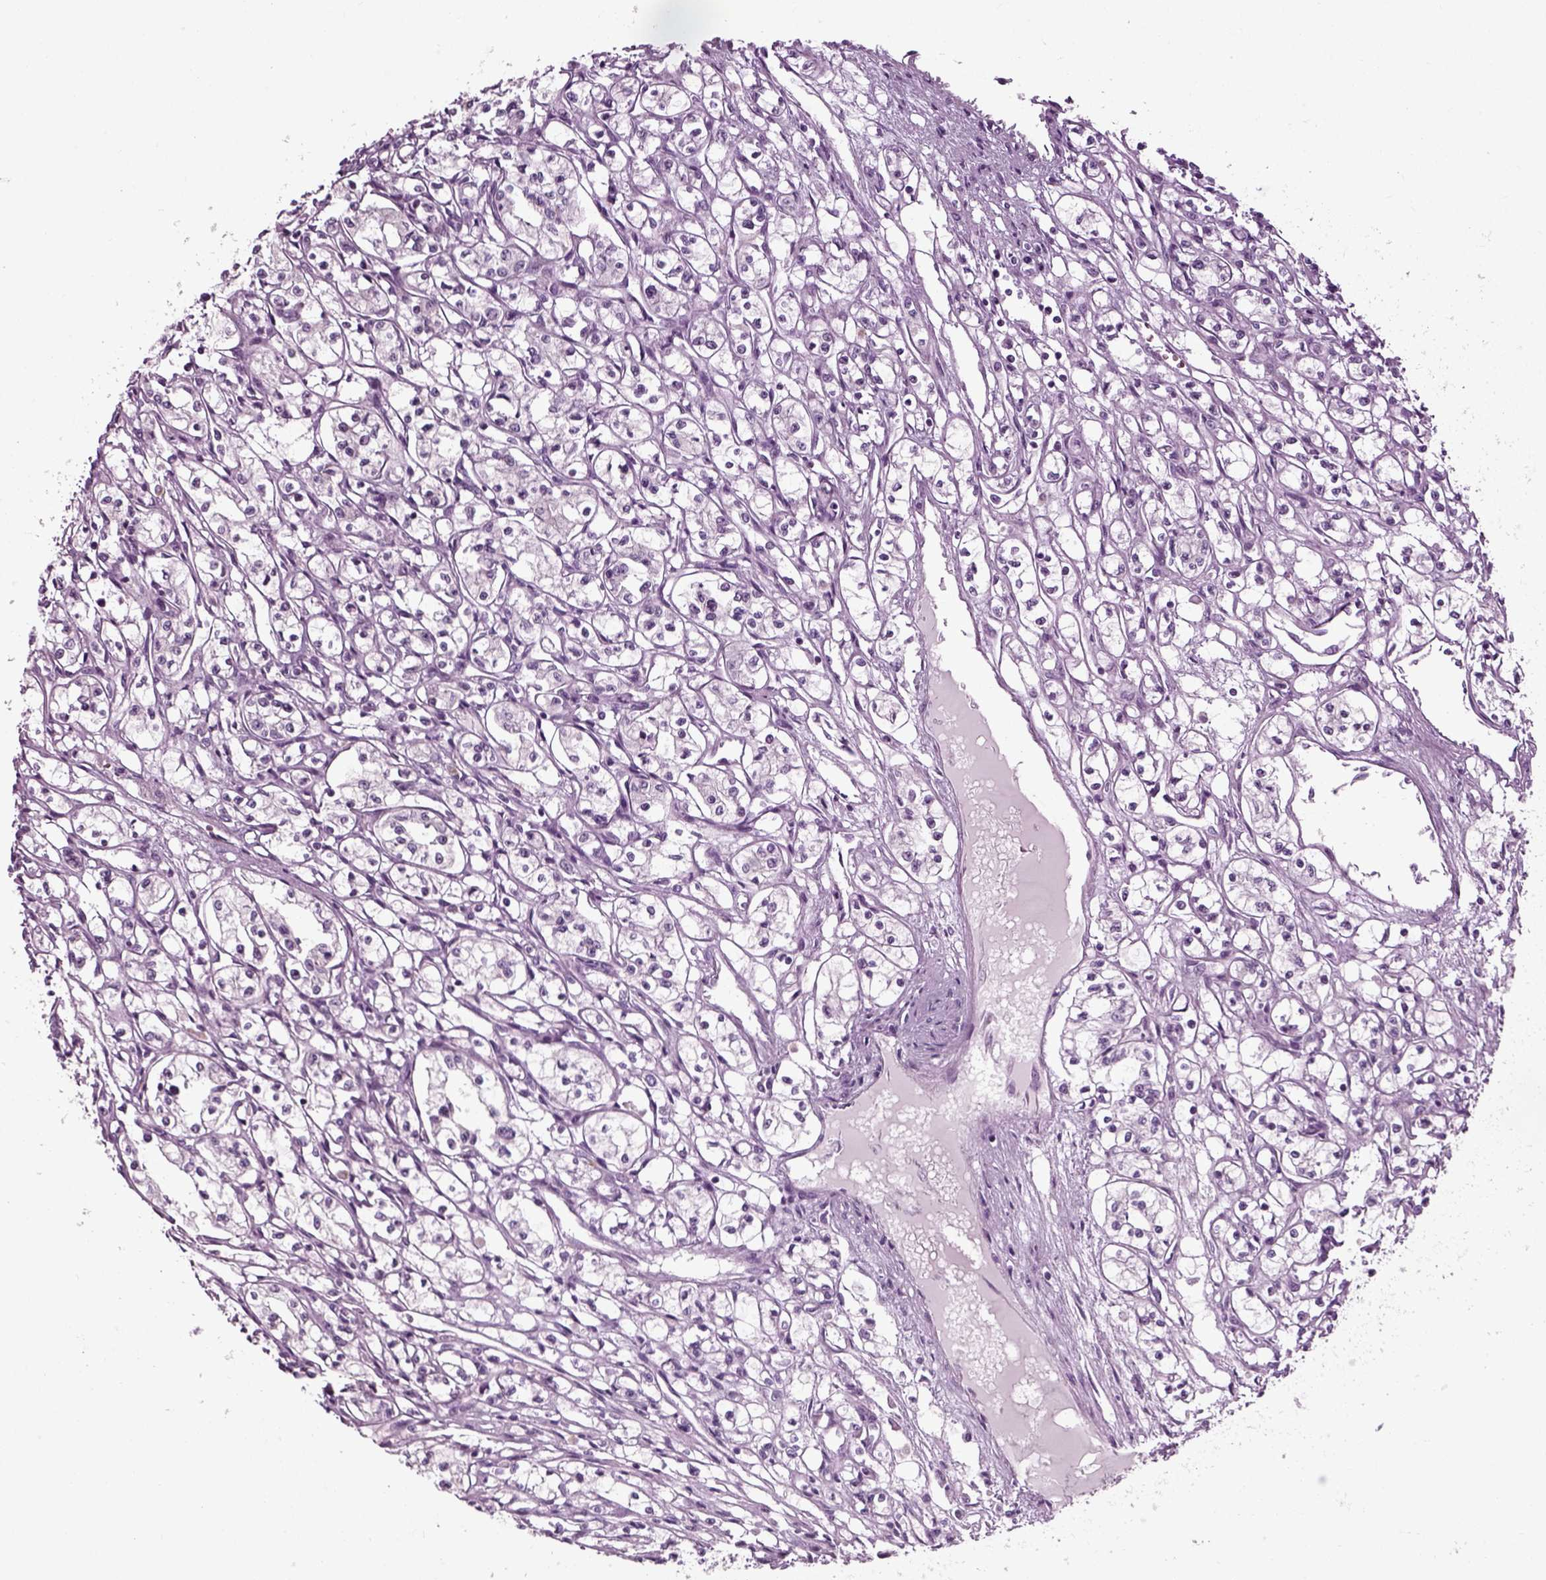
{"staining": {"intensity": "negative", "quantity": "none", "location": "none"}, "tissue": "renal cancer", "cell_type": "Tumor cells", "image_type": "cancer", "snomed": [{"axis": "morphology", "description": "Adenocarcinoma, NOS"}, {"axis": "topography", "description": "Kidney"}], "caption": "Photomicrograph shows no significant protein expression in tumor cells of renal adenocarcinoma. Brightfield microscopy of immunohistochemistry stained with DAB (3,3'-diaminobenzidine) (brown) and hematoxylin (blue), captured at high magnification.", "gene": "SCG5", "patient": {"sex": "male", "age": 56}}